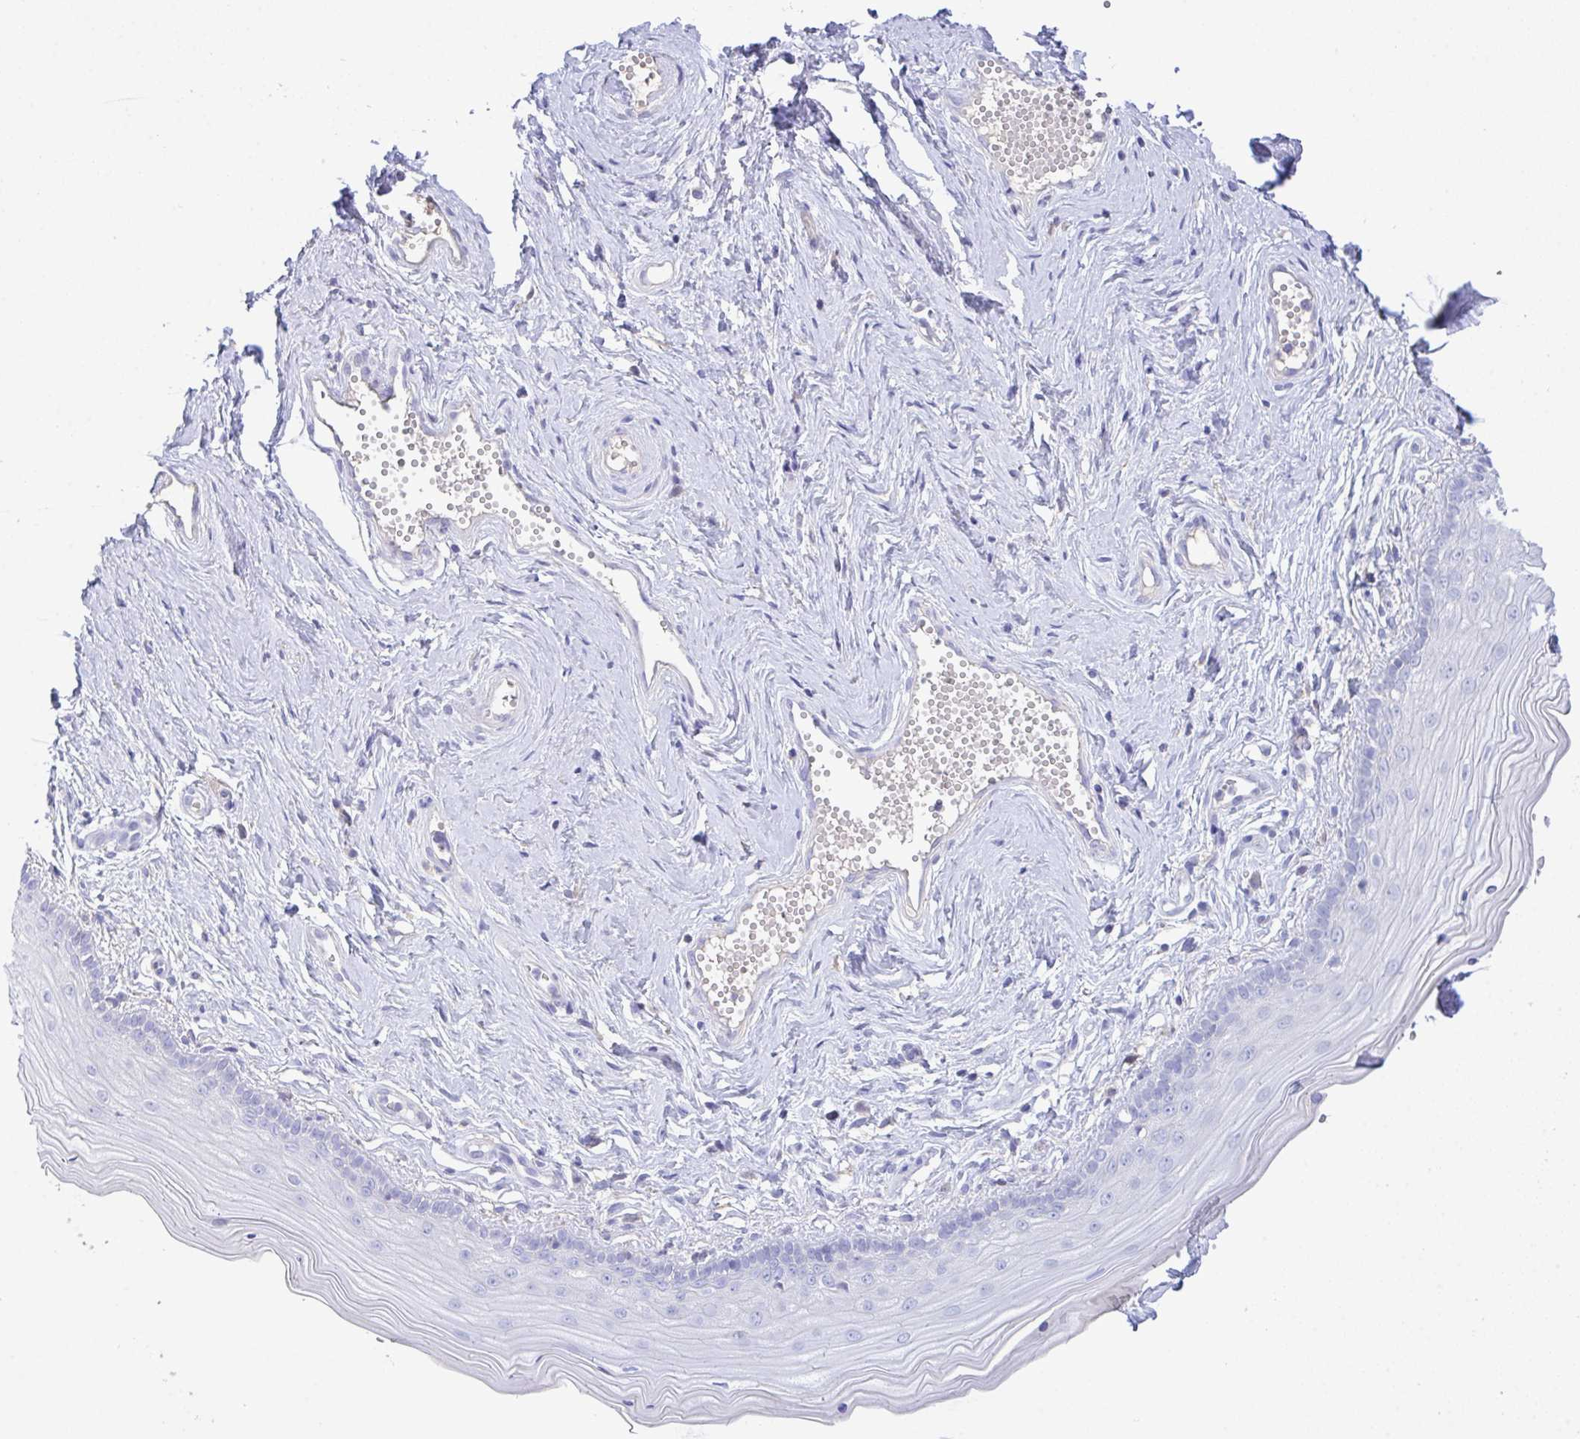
{"staining": {"intensity": "negative", "quantity": "none", "location": "none"}, "tissue": "vagina", "cell_type": "Squamous epithelial cells", "image_type": "normal", "snomed": [{"axis": "morphology", "description": "Normal tissue, NOS"}, {"axis": "topography", "description": "Vagina"}], "caption": "Immunohistochemical staining of unremarkable vagina reveals no significant positivity in squamous epithelial cells.", "gene": "CA10", "patient": {"sex": "female", "age": 38}}